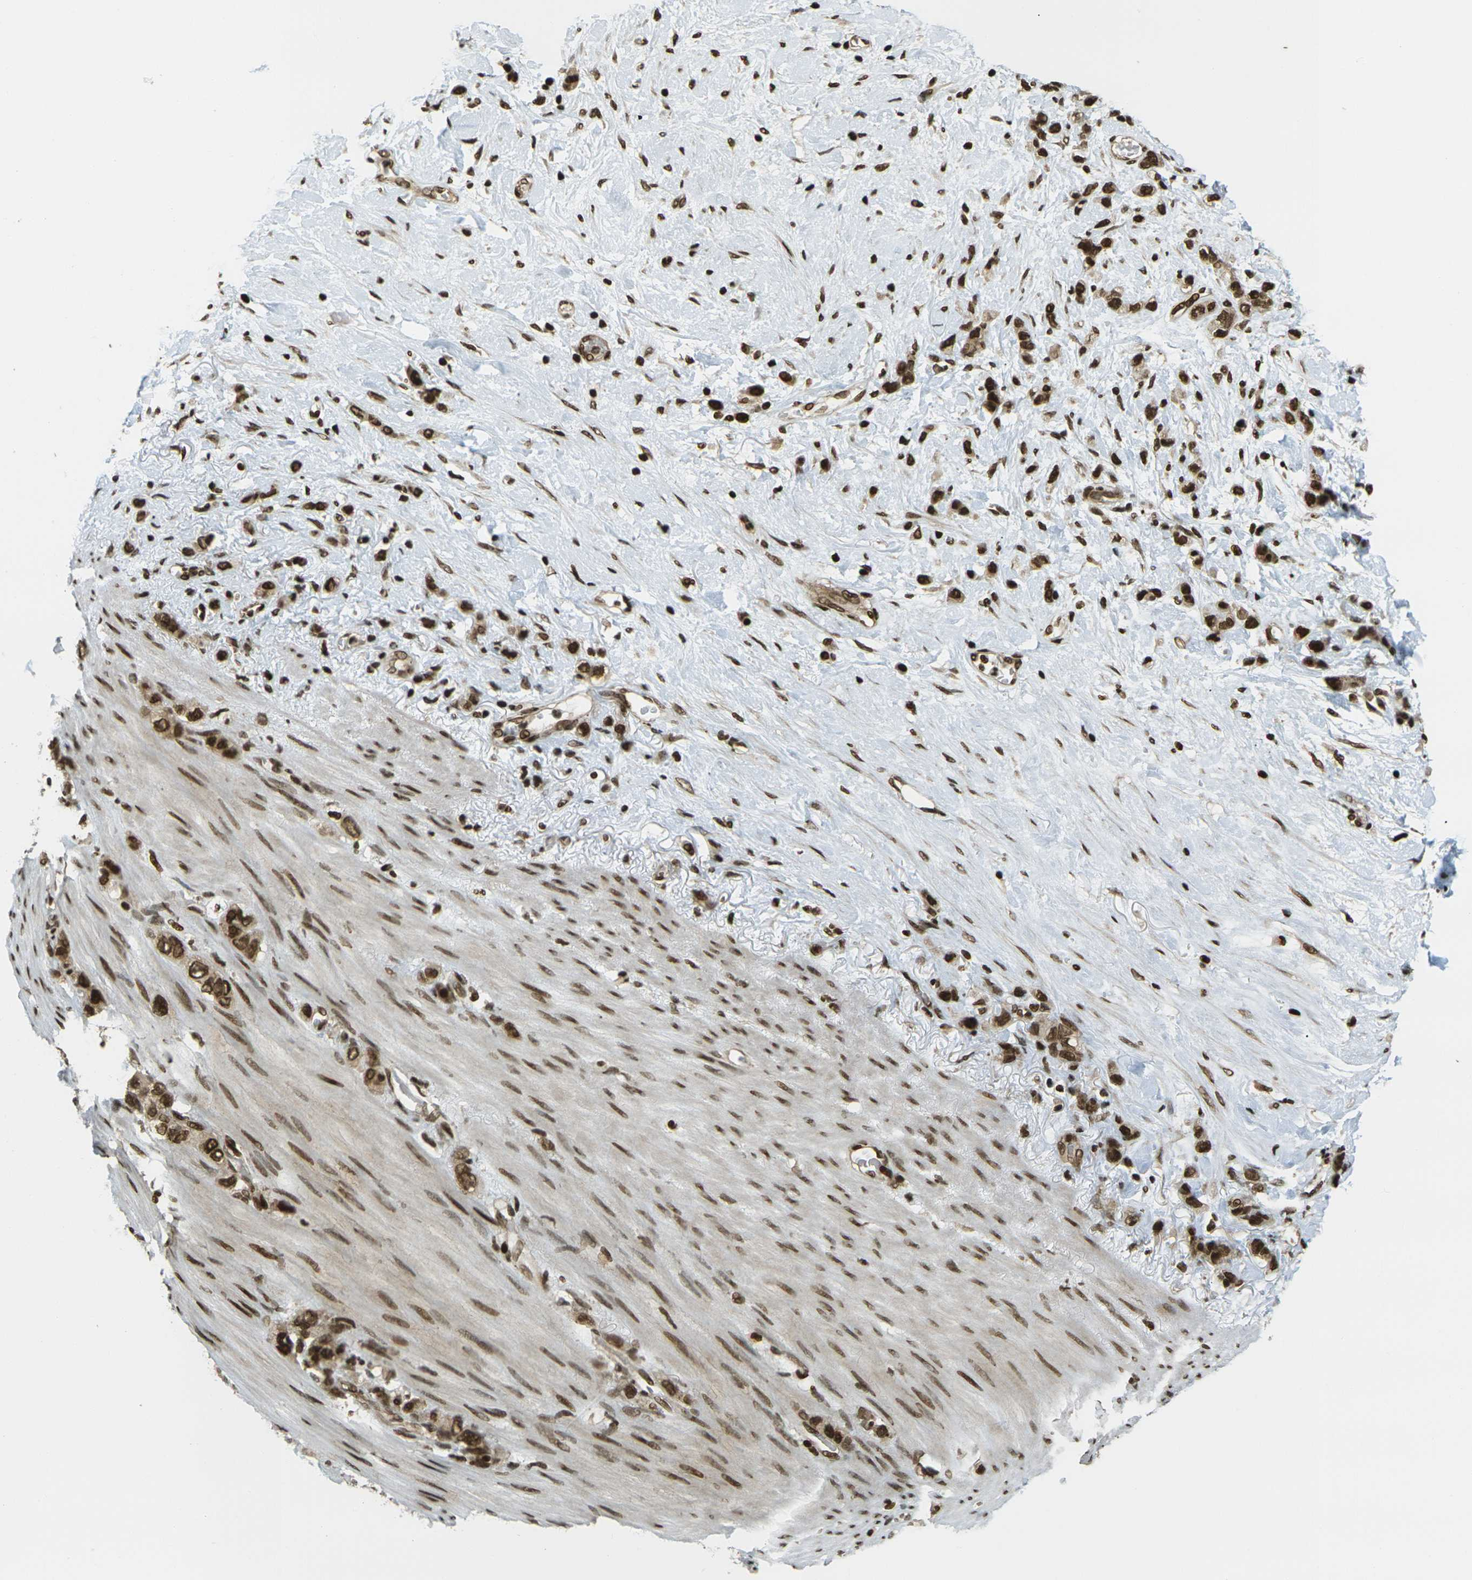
{"staining": {"intensity": "strong", "quantity": ">75%", "location": "cytoplasmic/membranous,nuclear"}, "tissue": "stomach cancer", "cell_type": "Tumor cells", "image_type": "cancer", "snomed": [{"axis": "morphology", "description": "Adenocarcinoma, NOS"}, {"axis": "morphology", "description": "Adenocarcinoma, High grade"}, {"axis": "topography", "description": "Stomach, upper"}, {"axis": "topography", "description": "Stomach, lower"}], "caption": "This photomicrograph reveals IHC staining of human stomach cancer (adenocarcinoma), with high strong cytoplasmic/membranous and nuclear positivity in about >75% of tumor cells.", "gene": "RUVBL2", "patient": {"sex": "female", "age": 65}}